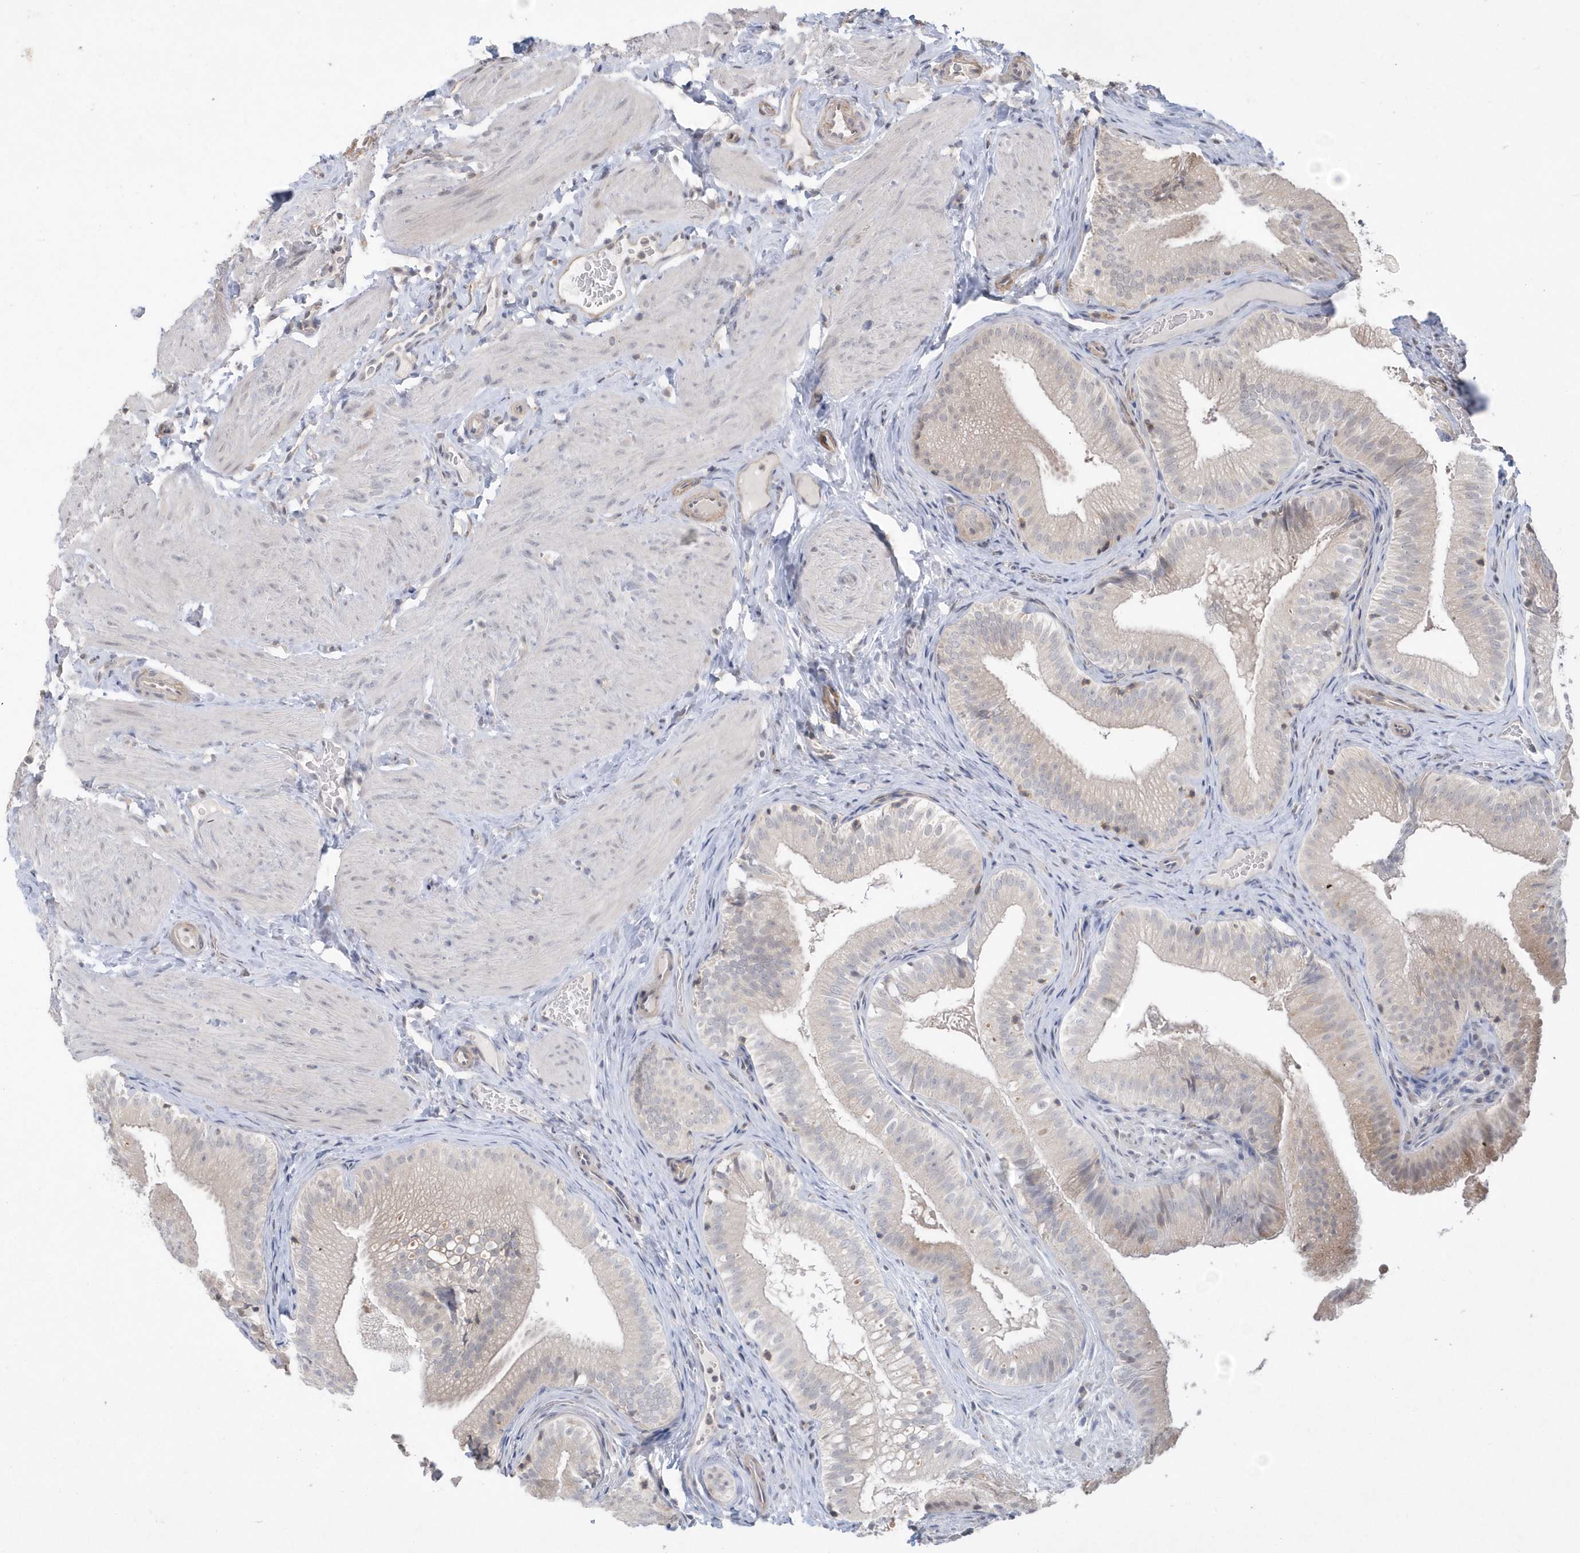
{"staining": {"intensity": "weak", "quantity": "25%-75%", "location": "cytoplasmic/membranous"}, "tissue": "gallbladder", "cell_type": "Glandular cells", "image_type": "normal", "snomed": [{"axis": "morphology", "description": "Normal tissue, NOS"}, {"axis": "topography", "description": "Gallbladder"}], "caption": "Glandular cells reveal low levels of weak cytoplasmic/membranous expression in about 25%-75% of cells in normal gallbladder.", "gene": "CRIP3", "patient": {"sex": "female", "age": 30}}